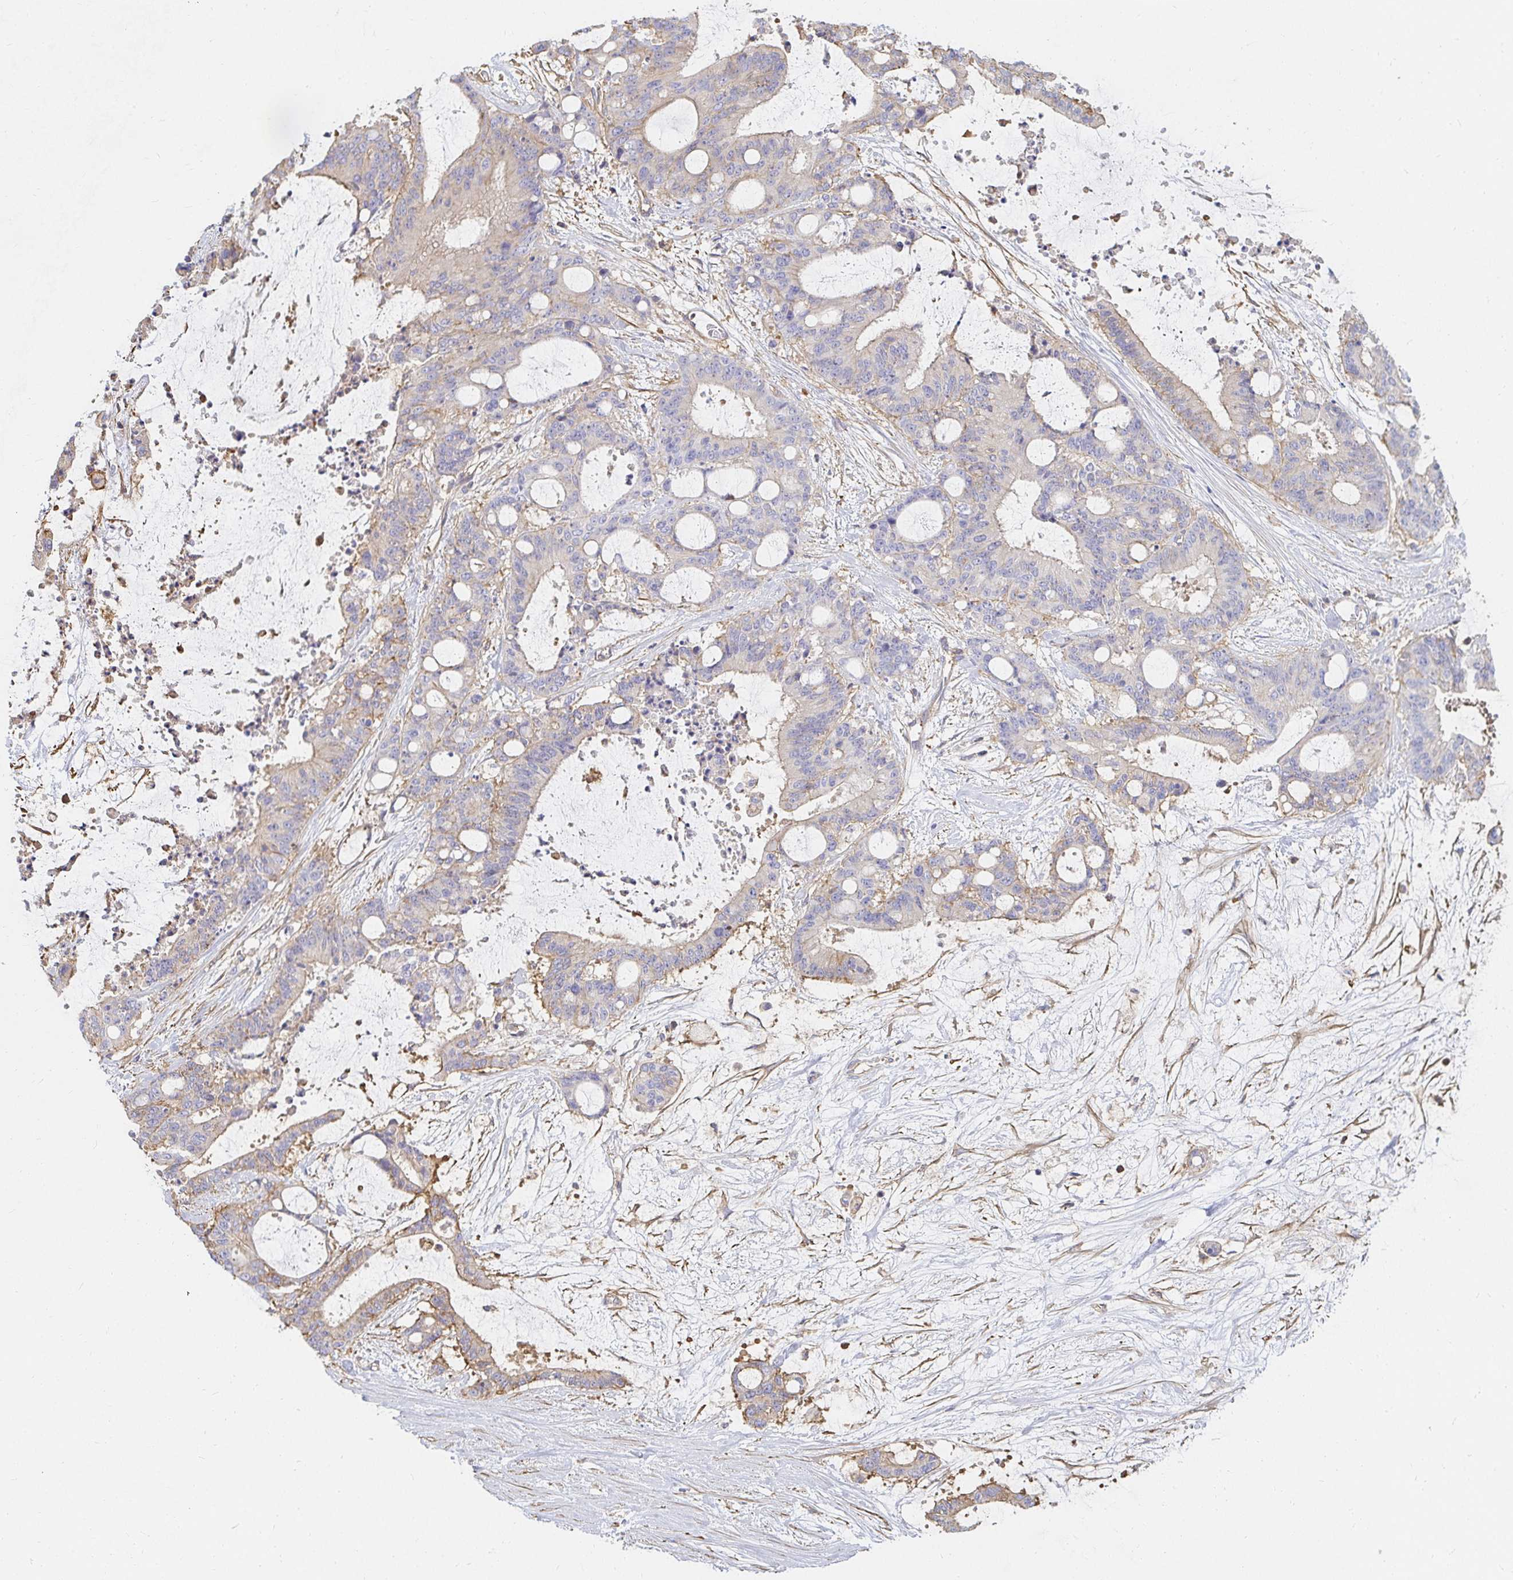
{"staining": {"intensity": "weak", "quantity": "25%-75%", "location": "cytoplasmic/membranous"}, "tissue": "liver cancer", "cell_type": "Tumor cells", "image_type": "cancer", "snomed": [{"axis": "morphology", "description": "Normal tissue, NOS"}, {"axis": "morphology", "description": "Cholangiocarcinoma"}, {"axis": "topography", "description": "Liver"}, {"axis": "topography", "description": "Peripheral nerve tissue"}], "caption": "Immunohistochemistry (IHC) staining of liver cancer, which shows low levels of weak cytoplasmic/membranous expression in approximately 25%-75% of tumor cells indicating weak cytoplasmic/membranous protein expression. The staining was performed using DAB (3,3'-diaminobenzidine) (brown) for protein detection and nuclei were counterstained in hematoxylin (blue).", "gene": "TSPAN19", "patient": {"sex": "female", "age": 73}}